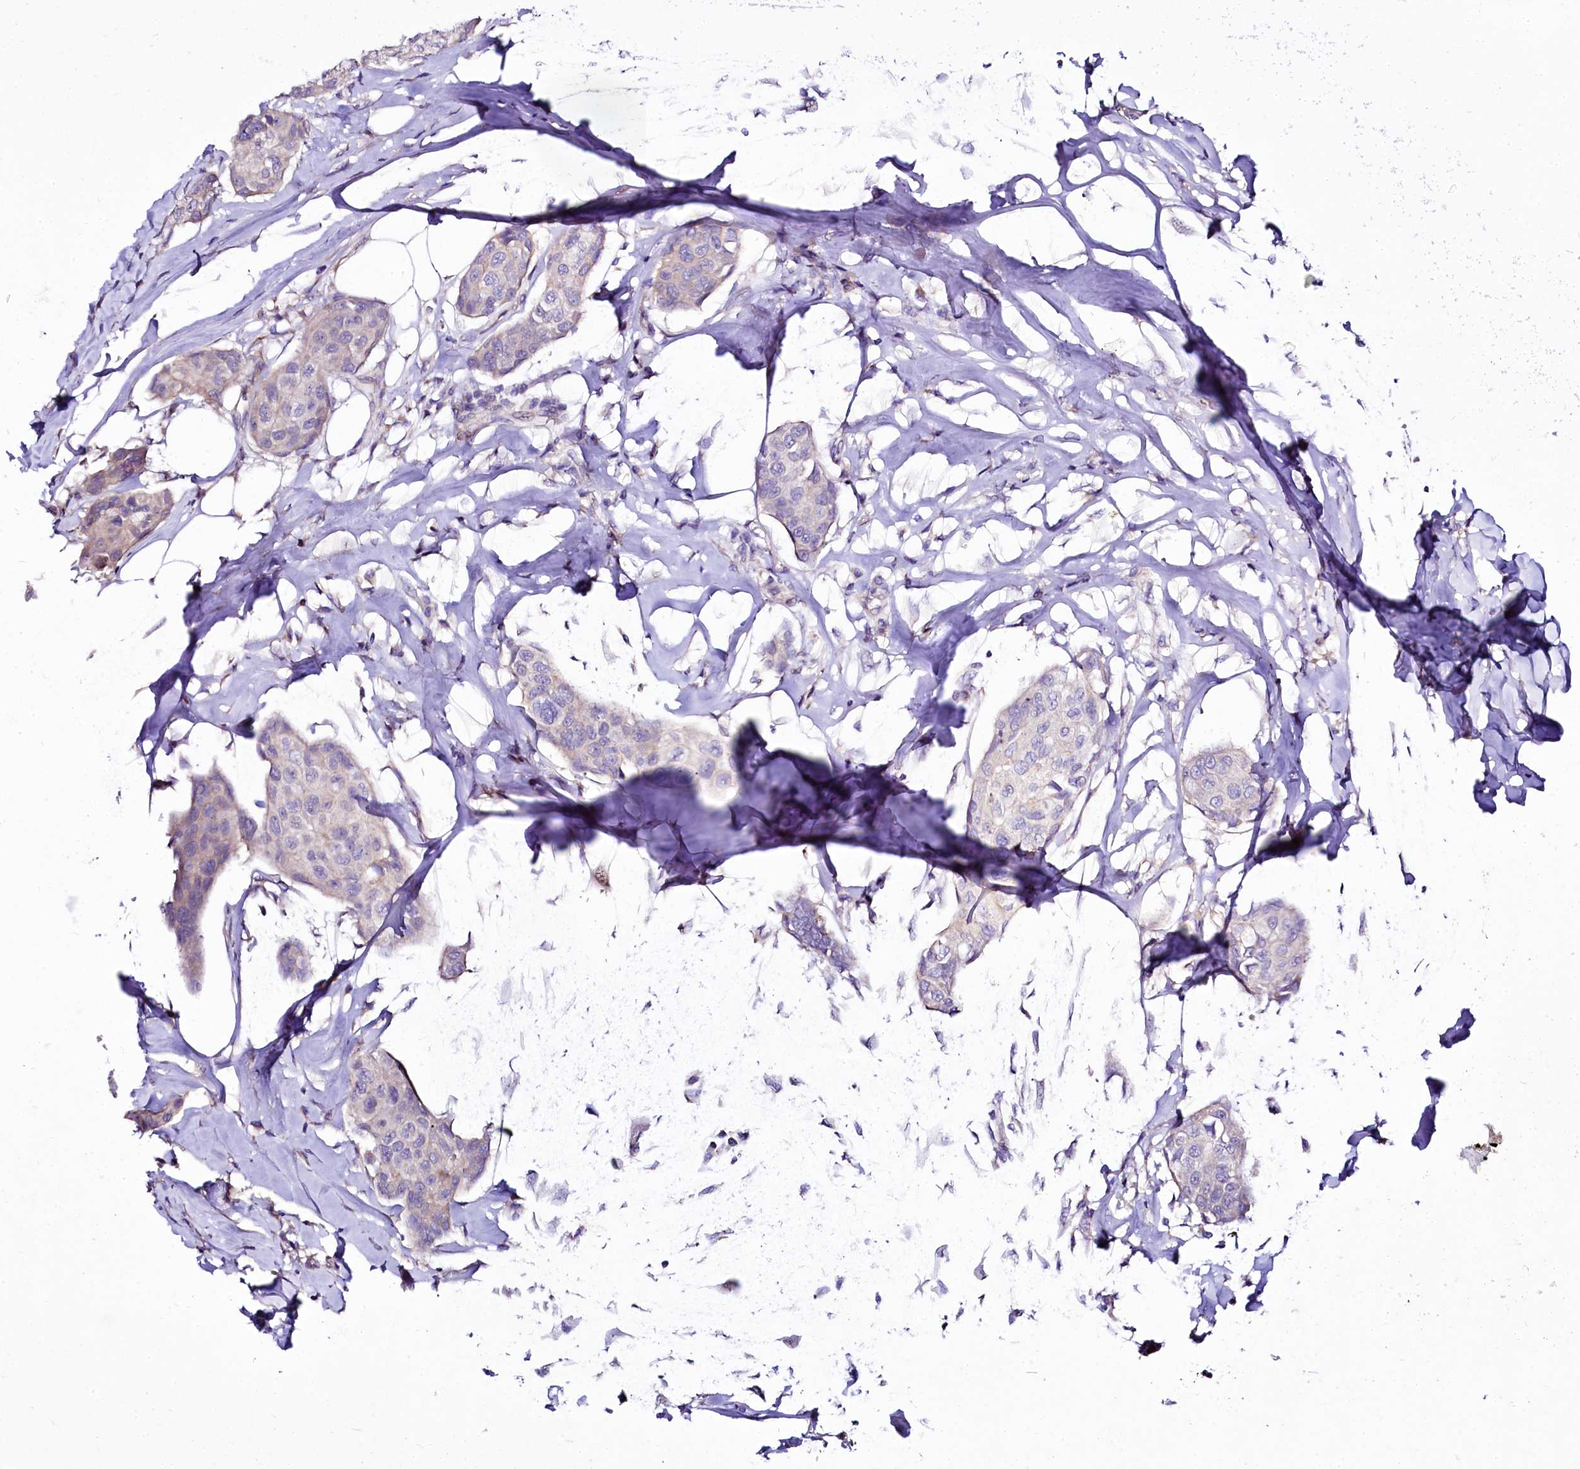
{"staining": {"intensity": "negative", "quantity": "none", "location": "none"}, "tissue": "breast cancer", "cell_type": "Tumor cells", "image_type": "cancer", "snomed": [{"axis": "morphology", "description": "Duct carcinoma"}, {"axis": "topography", "description": "Breast"}], "caption": "Tumor cells show no significant positivity in breast cancer. Brightfield microscopy of immunohistochemistry (IHC) stained with DAB (3,3'-diaminobenzidine) (brown) and hematoxylin (blue), captured at high magnification.", "gene": "ZC3H12C", "patient": {"sex": "female", "age": 80}}